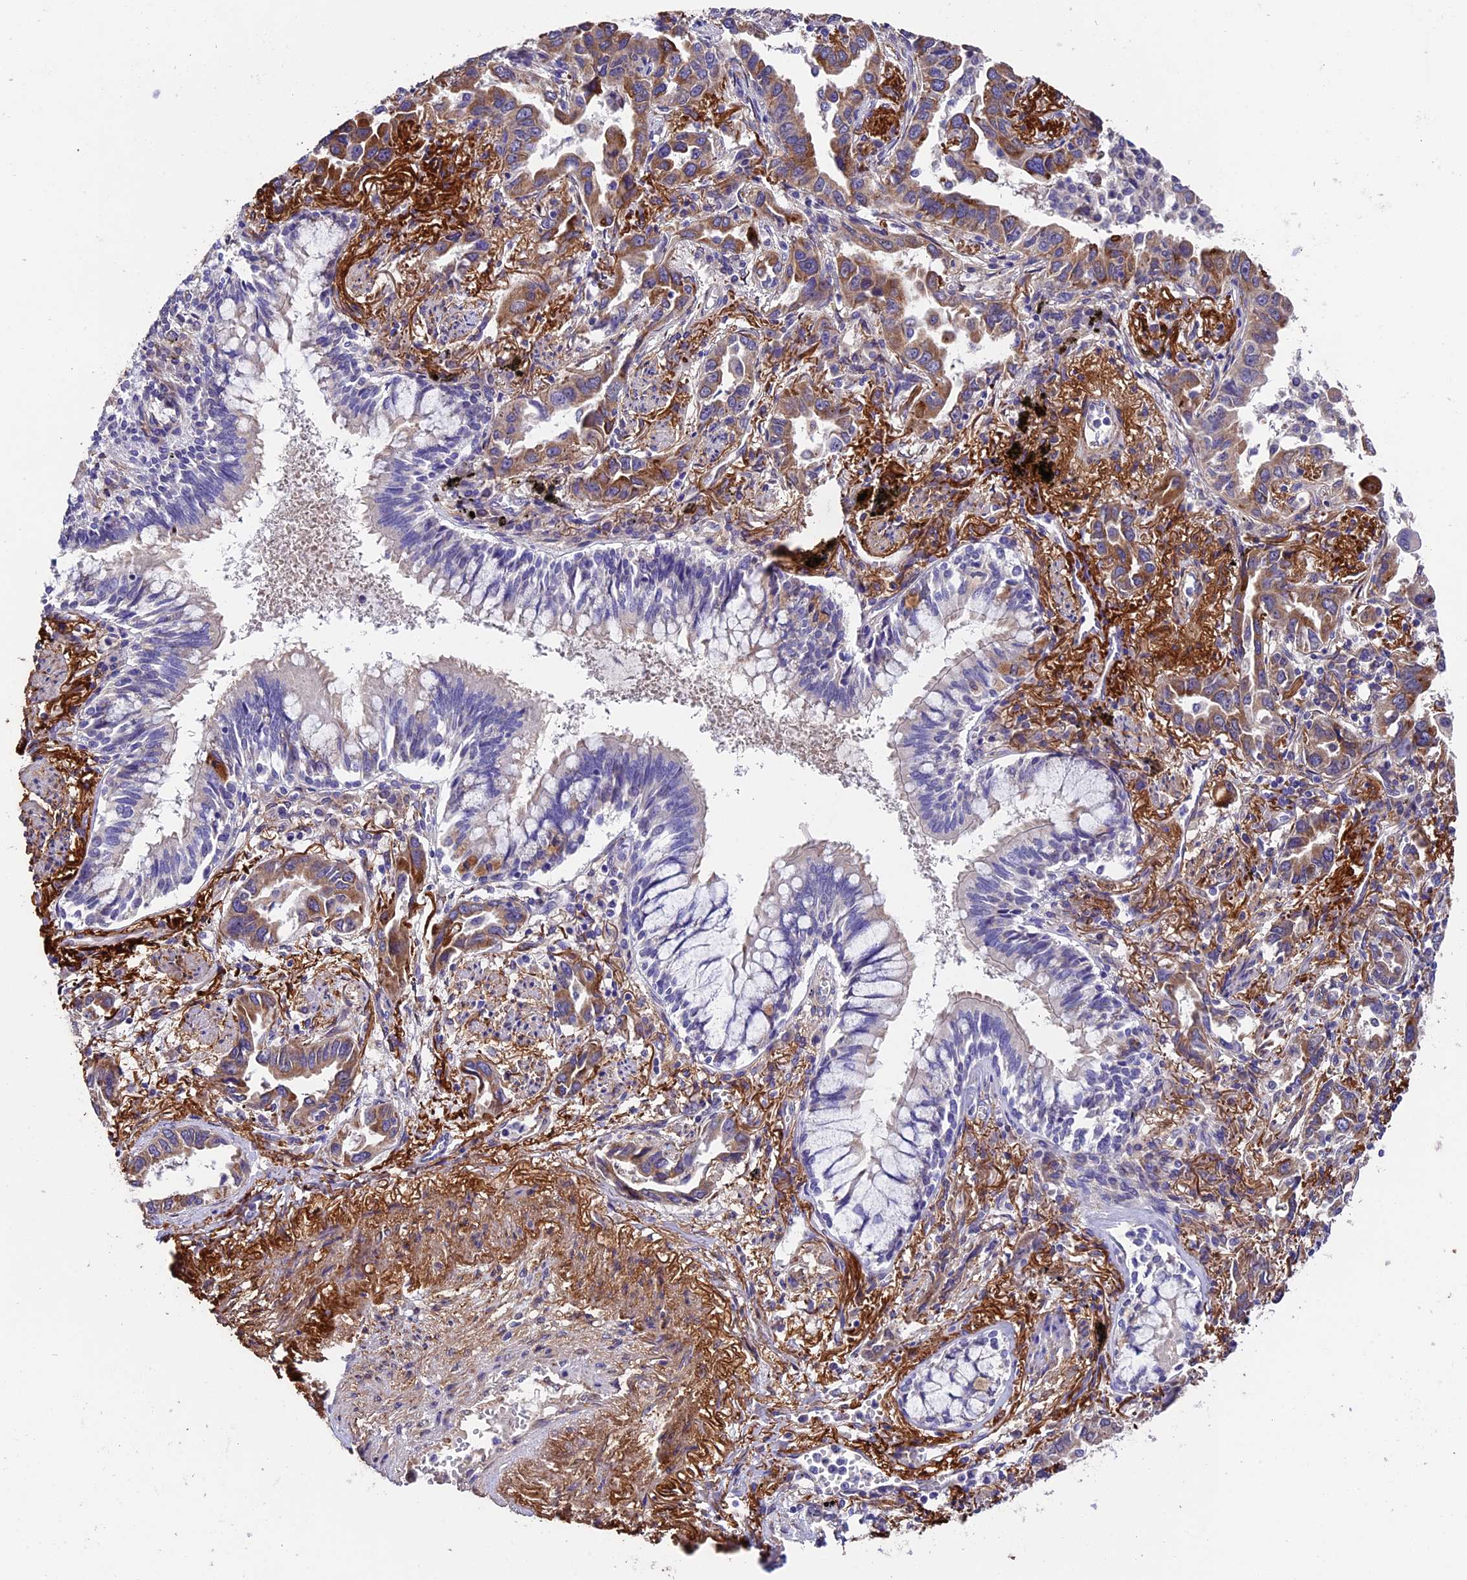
{"staining": {"intensity": "moderate", "quantity": ">75%", "location": "cytoplasmic/membranous"}, "tissue": "lung cancer", "cell_type": "Tumor cells", "image_type": "cancer", "snomed": [{"axis": "morphology", "description": "Adenocarcinoma, NOS"}, {"axis": "topography", "description": "Lung"}], "caption": "The immunohistochemical stain shows moderate cytoplasmic/membranous expression in tumor cells of lung cancer tissue. (Stains: DAB (3,3'-diaminobenzidine) in brown, nuclei in blue, Microscopy: brightfield microscopy at high magnification).", "gene": "LSM7", "patient": {"sex": "male", "age": 67}}